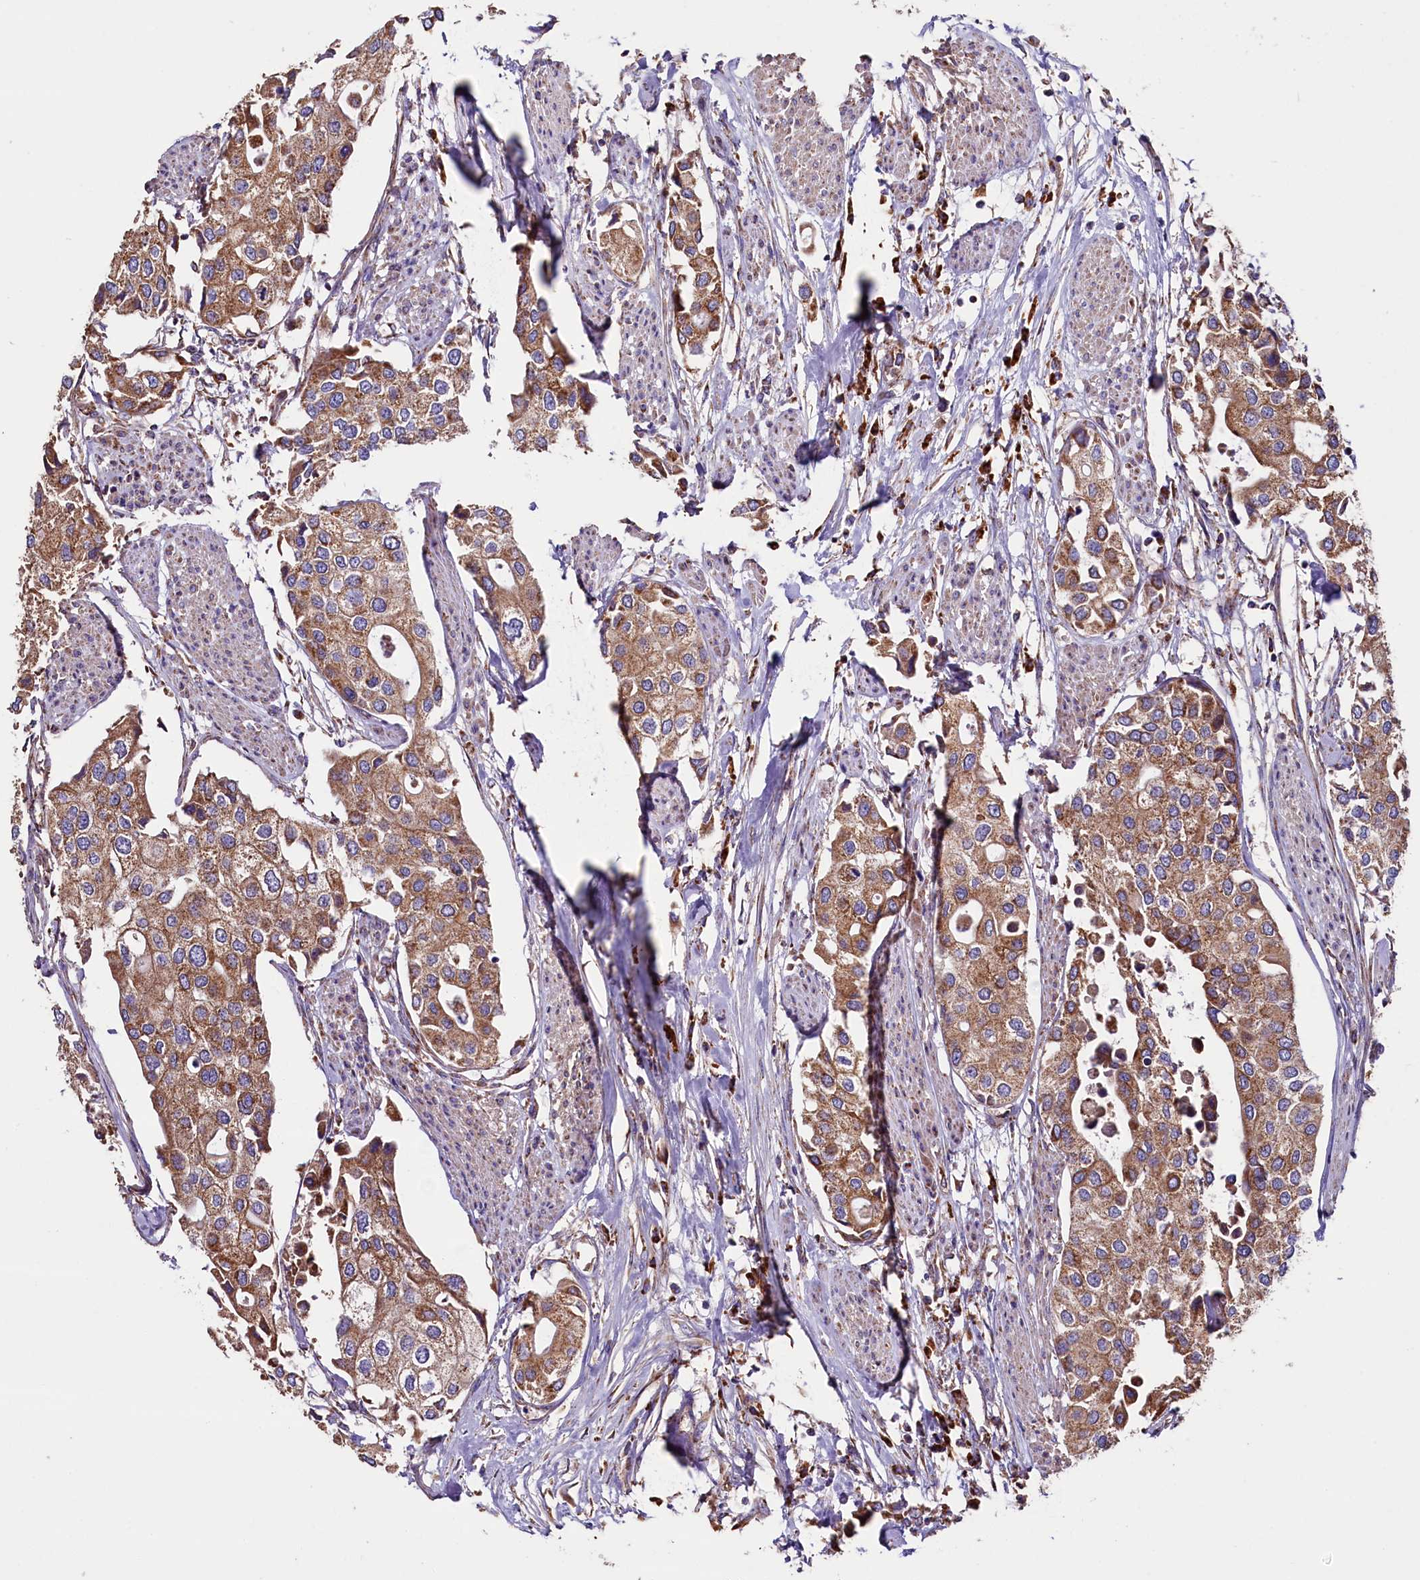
{"staining": {"intensity": "moderate", "quantity": ">75%", "location": "cytoplasmic/membranous"}, "tissue": "urothelial cancer", "cell_type": "Tumor cells", "image_type": "cancer", "snomed": [{"axis": "morphology", "description": "Urothelial carcinoma, High grade"}, {"axis": "topography", "description": "Urinary bladder"}], "caption": "DAB (3,3'-diaminobenzidine) immunohistochemical staining of high-grade urothelial carcinoma shows moderate cytoplasmic/membranous protein positivity in about >75% of tumor cells. (DAB IHC with brightfield microscopy, high magnification).", "gene": "ZSWIM1", "patient": {"sex": "male", "age": 64}}